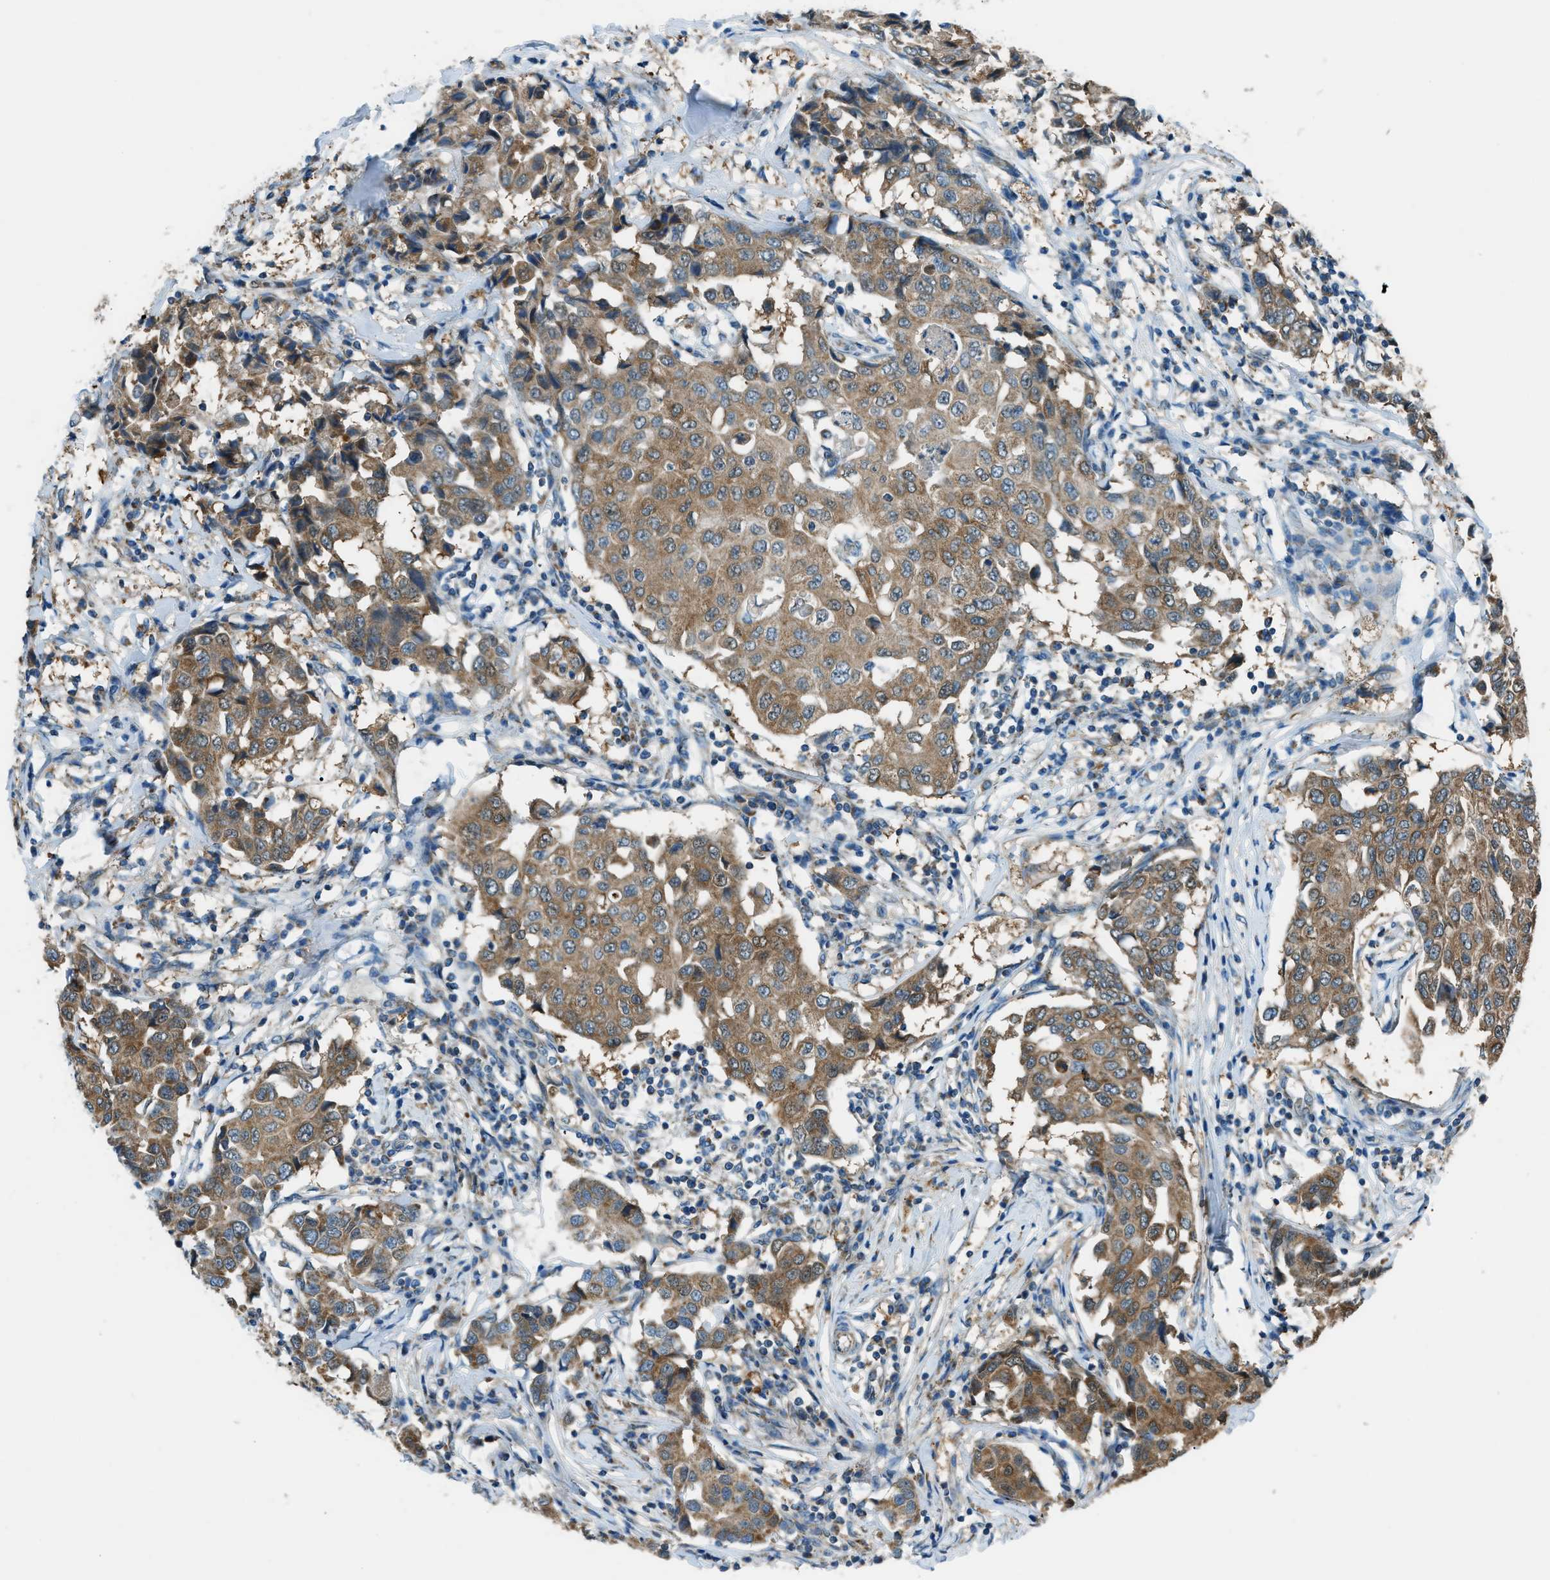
{"staining": {"intensity": "moderate", "quantity": ">75%", "location": "cytoplasmic/membranous"}, "tissue": "breast cancer", "cell_type": "Tumor cells", "image_type": "cancer", "snomed": [{"axis": "morphology", "description": "Duct carcinoma"}, {"axis": "topography", "description": "Breast"}], "caption": "Tumor cells exhibit medium levels of moderate cytoplasmic/membranous positivity in approximately >75% of cells in human intraductal carcinoma (breast). Using DAB (3,3'-diaminobenzidine) (brown) and hematoxylin (blue) stains, captured at high magnification using brightfield microscopy.", "gene": "PIGG", "patient": {"sex": "female", "age": 80}}